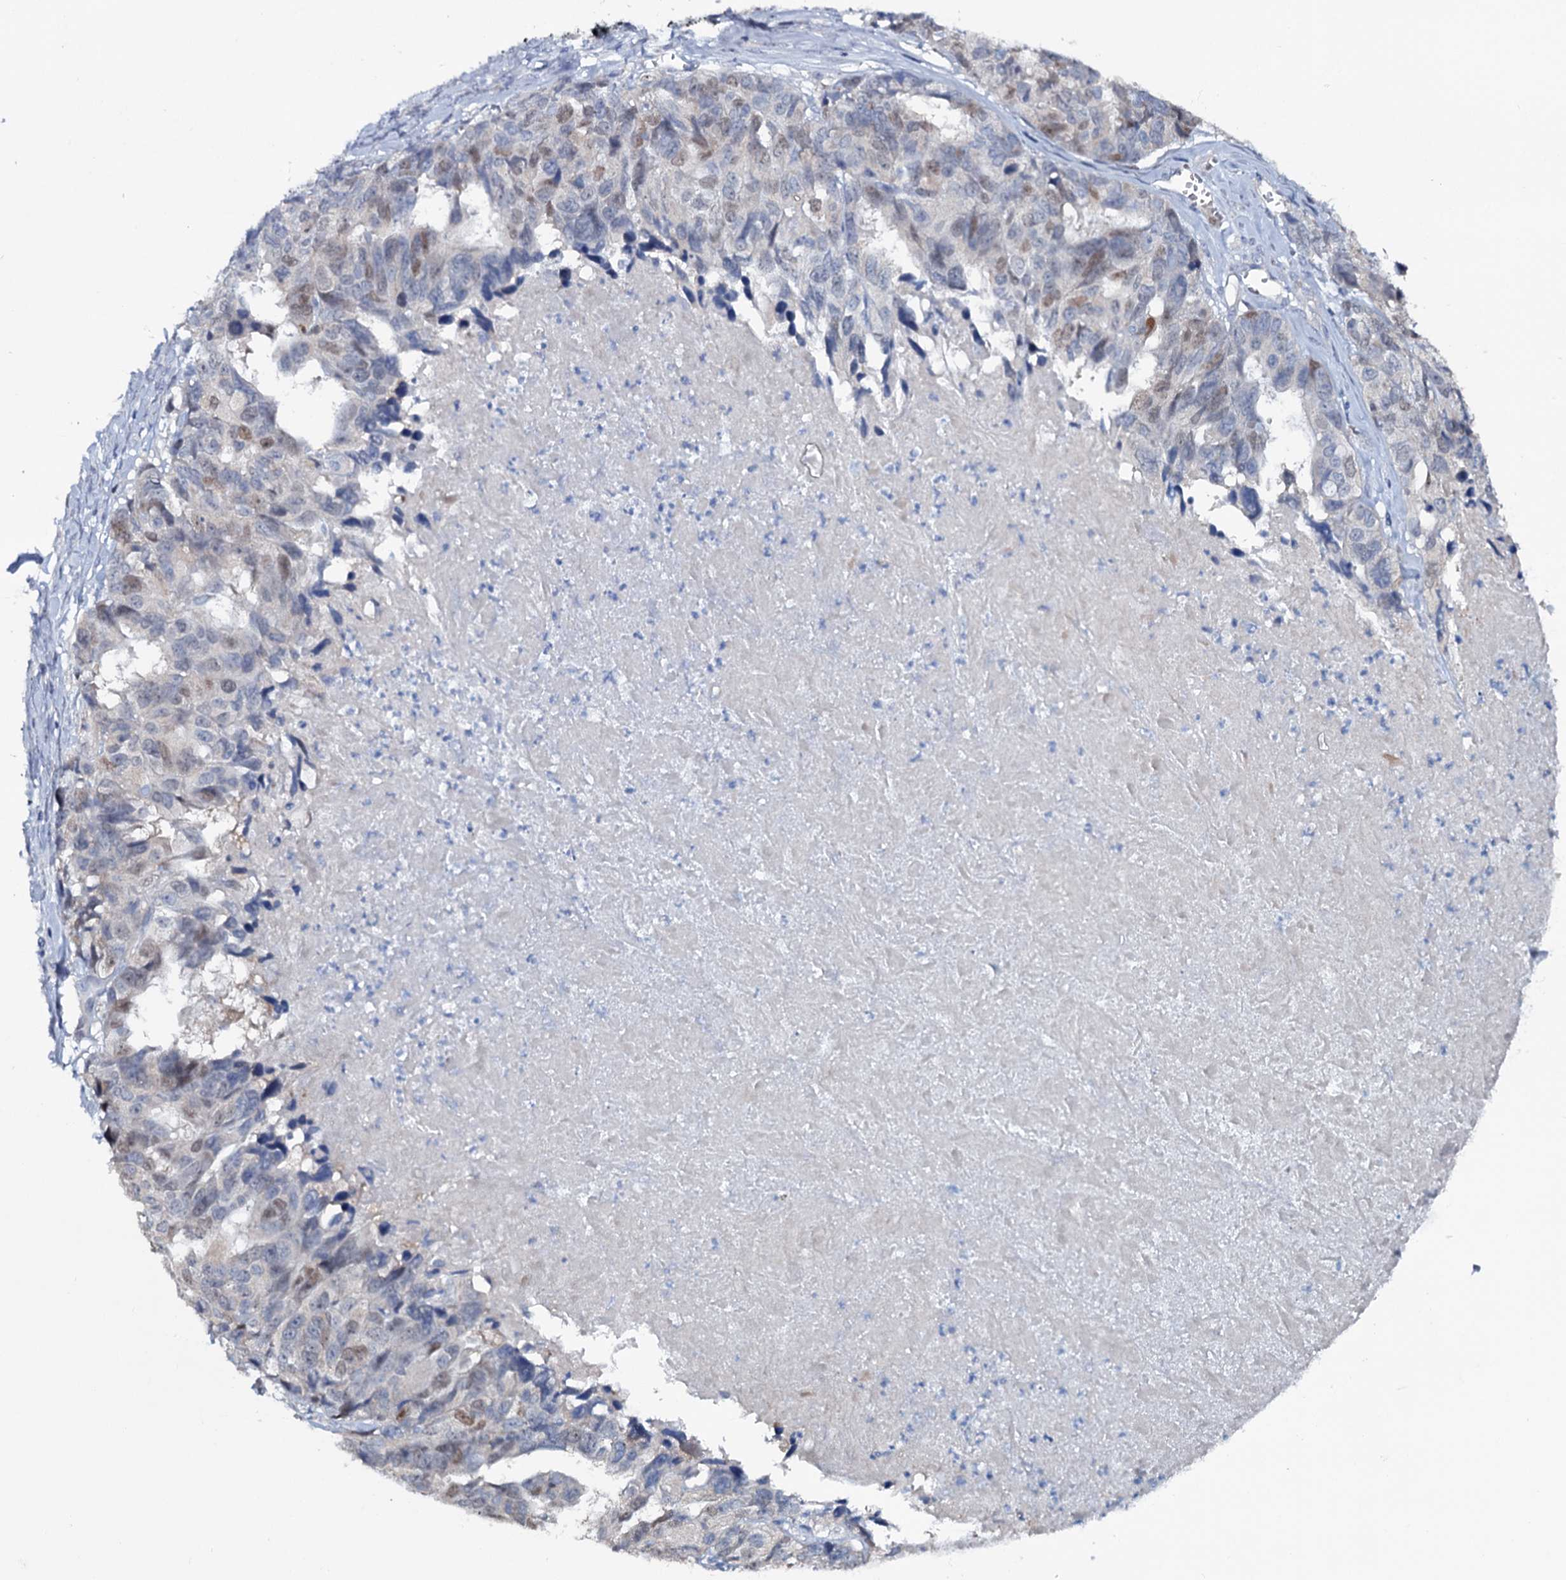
{"staining": {"intensity": "weak", "quantity": "<25%", "location": "nuclear"}, "tissue": "ovarian cancer", "cell_type": "Tumor cells", "image_type": "cancer", "snomed": [{"axis": "morphology", "description": "Cystadenocarcinoma, serous, NOS"}, {"axis": "topography", "description": "Ovary"}], "caption": "Ovarian cancer stained for a protein using immunohistochemistry exhibits no staining tumor cells.", "gene": "FAM111B", "patient": {"sex": "female", "age": 79}}